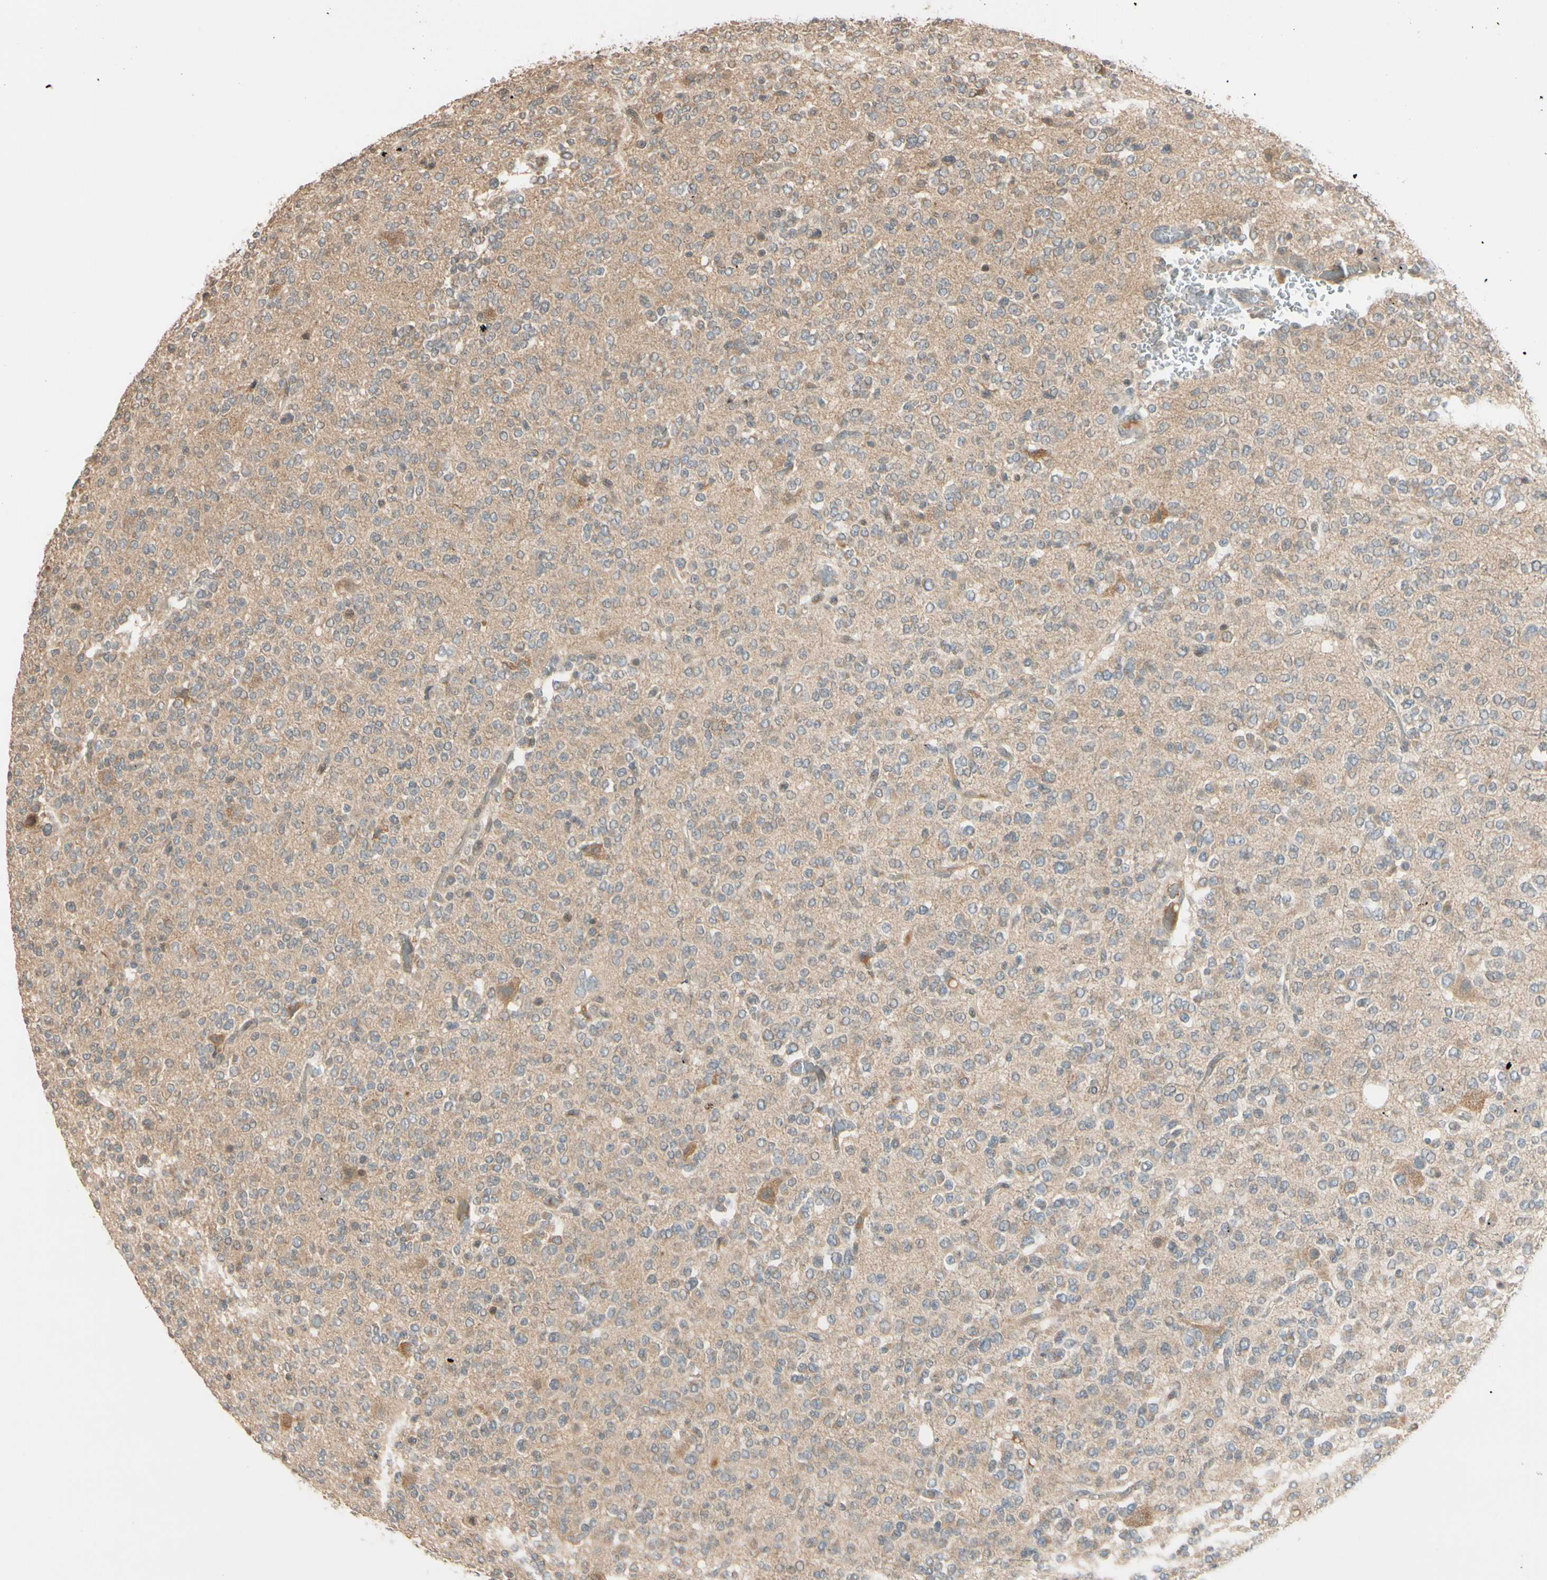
{"staining": {"intensity": "weak", "quantity": "<25%", "location": "cytoplasmic/membranous"}, "tissue": "glioma", "cell_type": "Tumor cells", "image_type": "cancer", "snomed": [{"axis": "morphology", "description": "Glioma, malignant, Low grade"}, {"axis": "topography", "description": "Brain"}], "caption": "Tumor cells show no significant staining in malignant low-grade glioma.", "gene": "FGF10", "patient": {"sex": "male", "age": 38}}